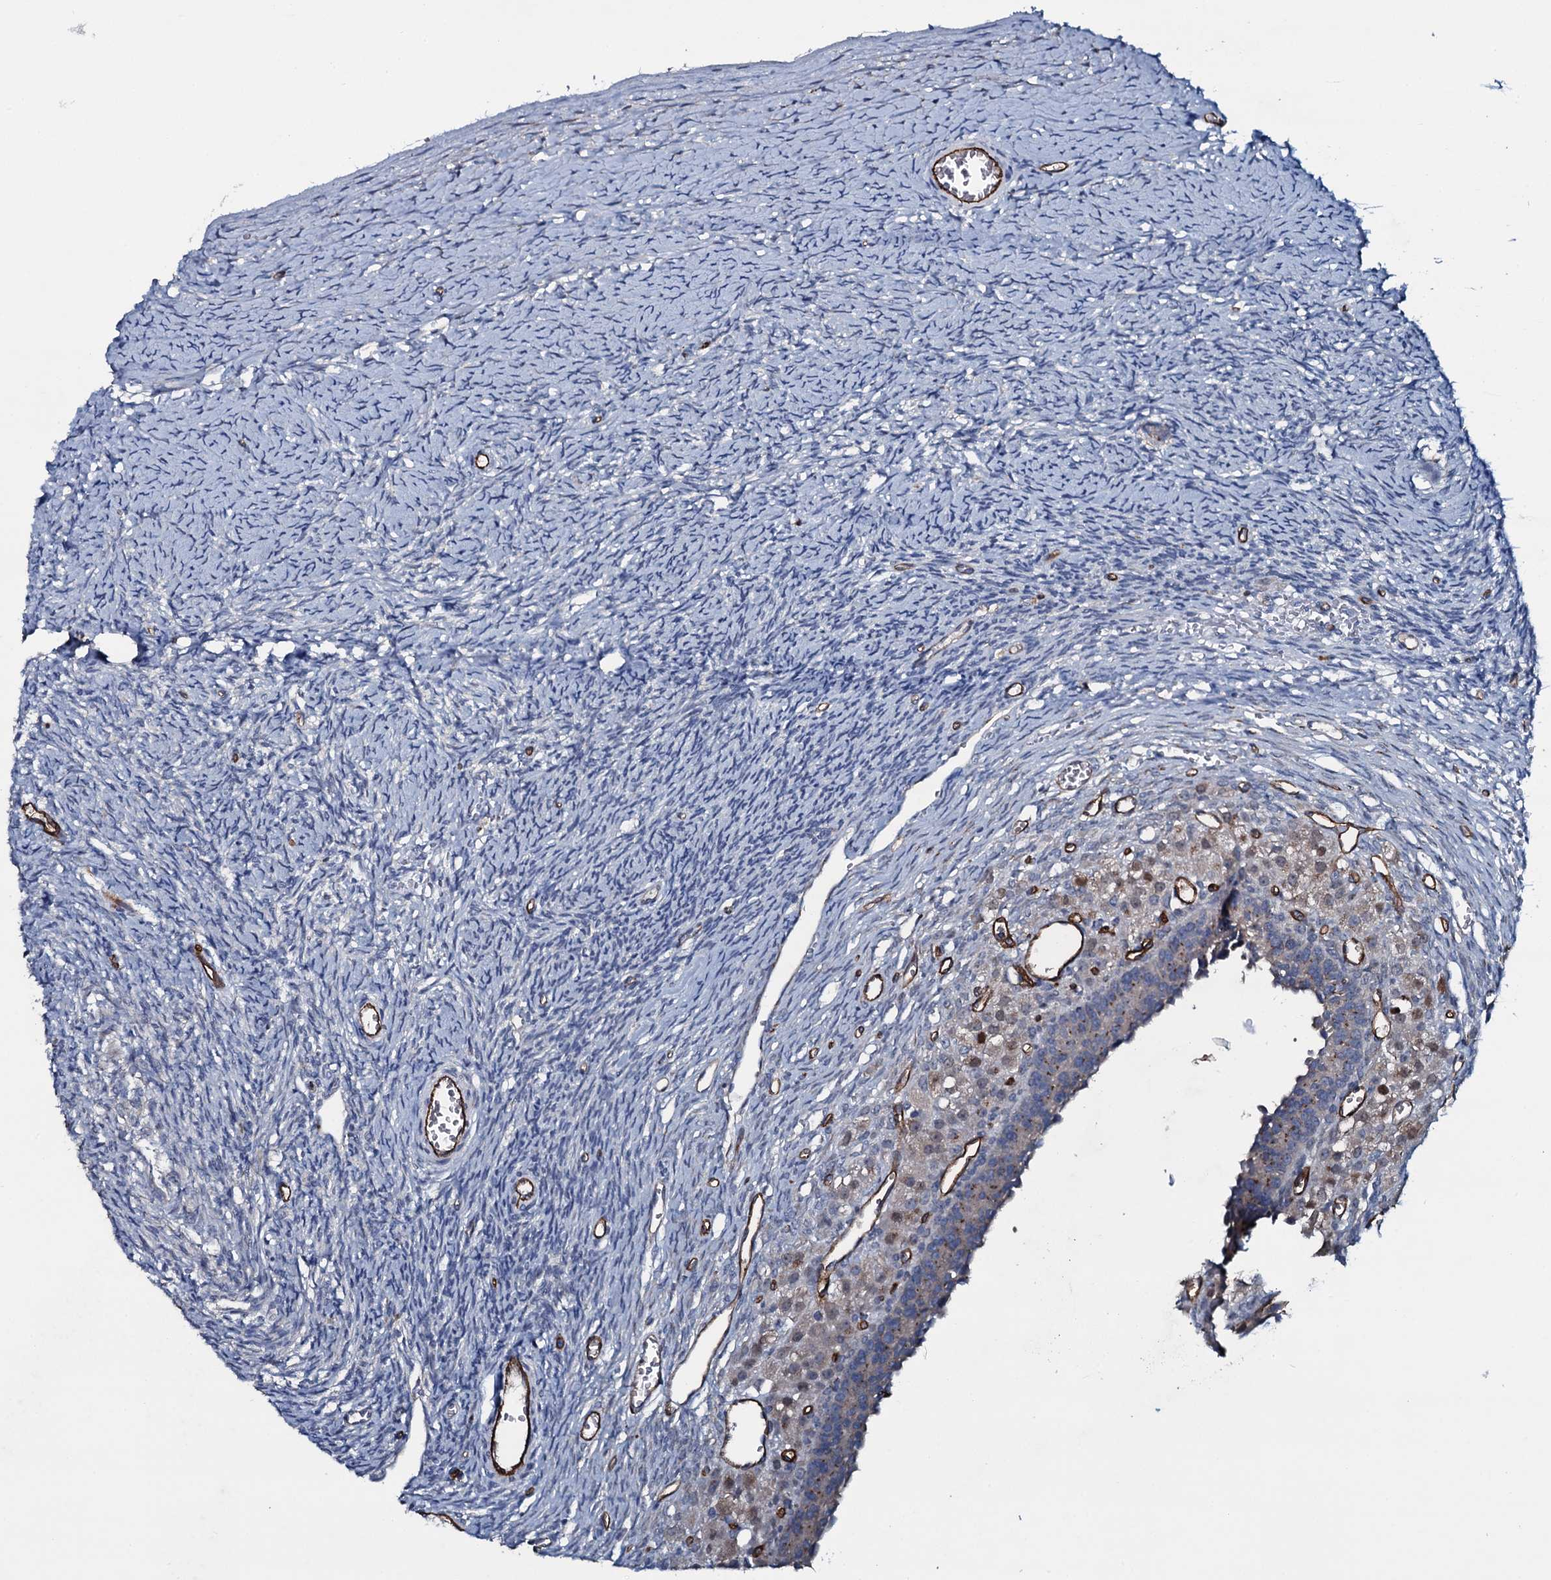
{"staining": {"intensity": "negative", "quantity": "none", "location": "none"}, "tissue": "ovary", "cell_type": "Ovarian stroma cells", "image_type": "normal", "snomed": [{"axis": "morphology", "description": "Normal tissue, NOS"}, {"axis": "topography", "description": "Ovary"}], "caption": "An IHC image of benign ovary is shown. There is no staining in ovarian stroma cells of ovary.", "gene": "CLEC14A", "patient": {"sex": "female", "age": 39}}